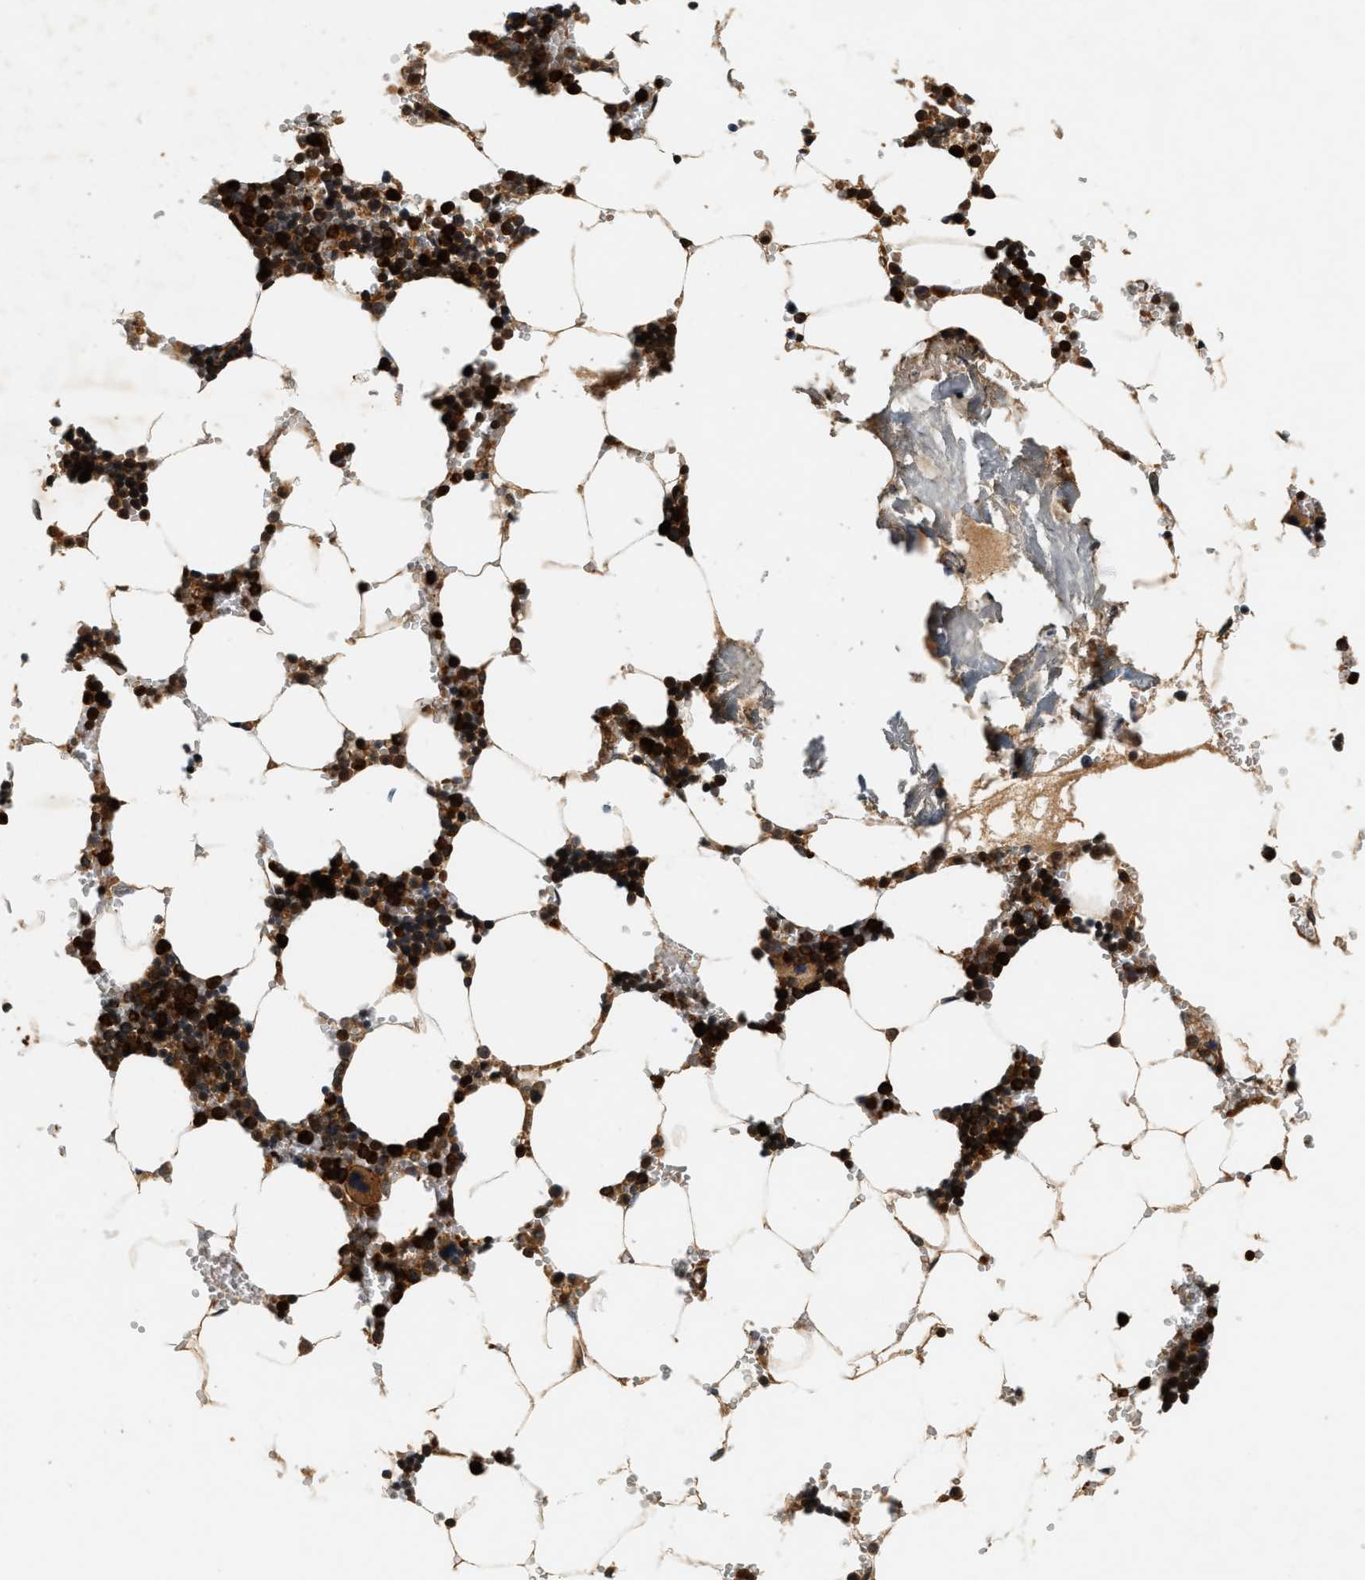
{"staining": {"intensity": "strong", "quantity": ">75%", "location": "cytoplasmic/membranous"}, "tissue": "bone marrow", "cell_type": "Hematopoietic cells", "image_type": "normal", "snomed": [{"axis": "morphology", "description": "Normal tissue, NOS"}, {"axis": "topography", "description": "Bone marrow"}], "caption": "Bone marrow stained with DAB IHC shows high levels of strong cytoplasmic/membranous expression in about >75% of hematopoietic cells.", "gene": "SAMD9", "patient": {"sex": "male", "age": 70}}